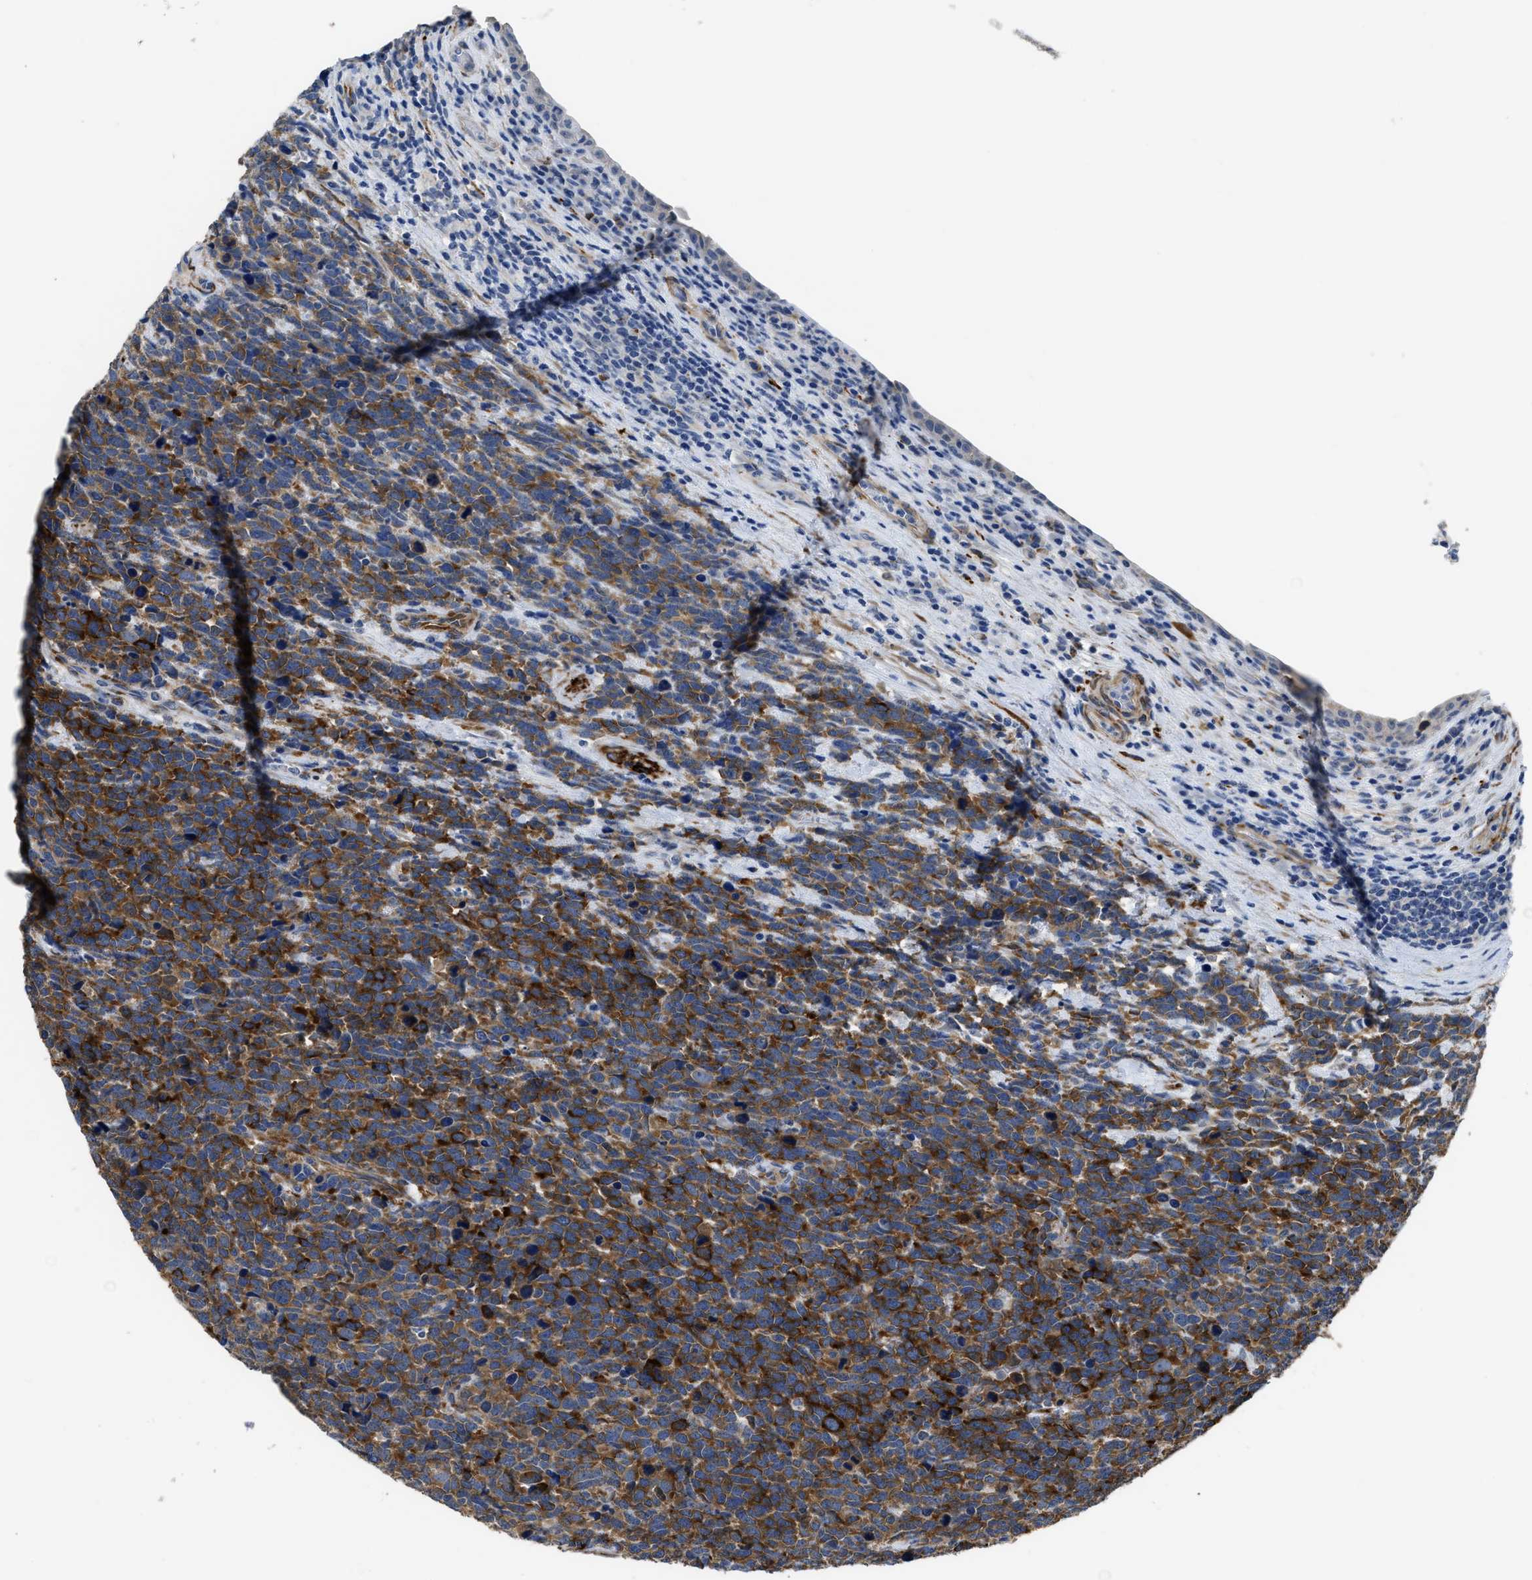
{"staining": {"intensity": "strong", "quantity": ">75%", "location": "cytoplasmic/membranous"}, "tissue": "urothelial cancer", "cell_type": "Tumor cells", "image_type": "cancer", "snomed": [{"axis": "morphology", "description": "Urothelial carcinoma, High grade"}, {"axis": "topography", "description": "Urinary bladder"}], "caption": "A high-resolution micrograph shows immunohistochemistry (IHC) staining of urothelial cancer, which shows strong cytoplasmic/membranous positivity in about >75% of tumor cells. Nuclei are stained in blue.", "gene": "ZSWIM5", "patient": {"sex": "female", "age": 82}}